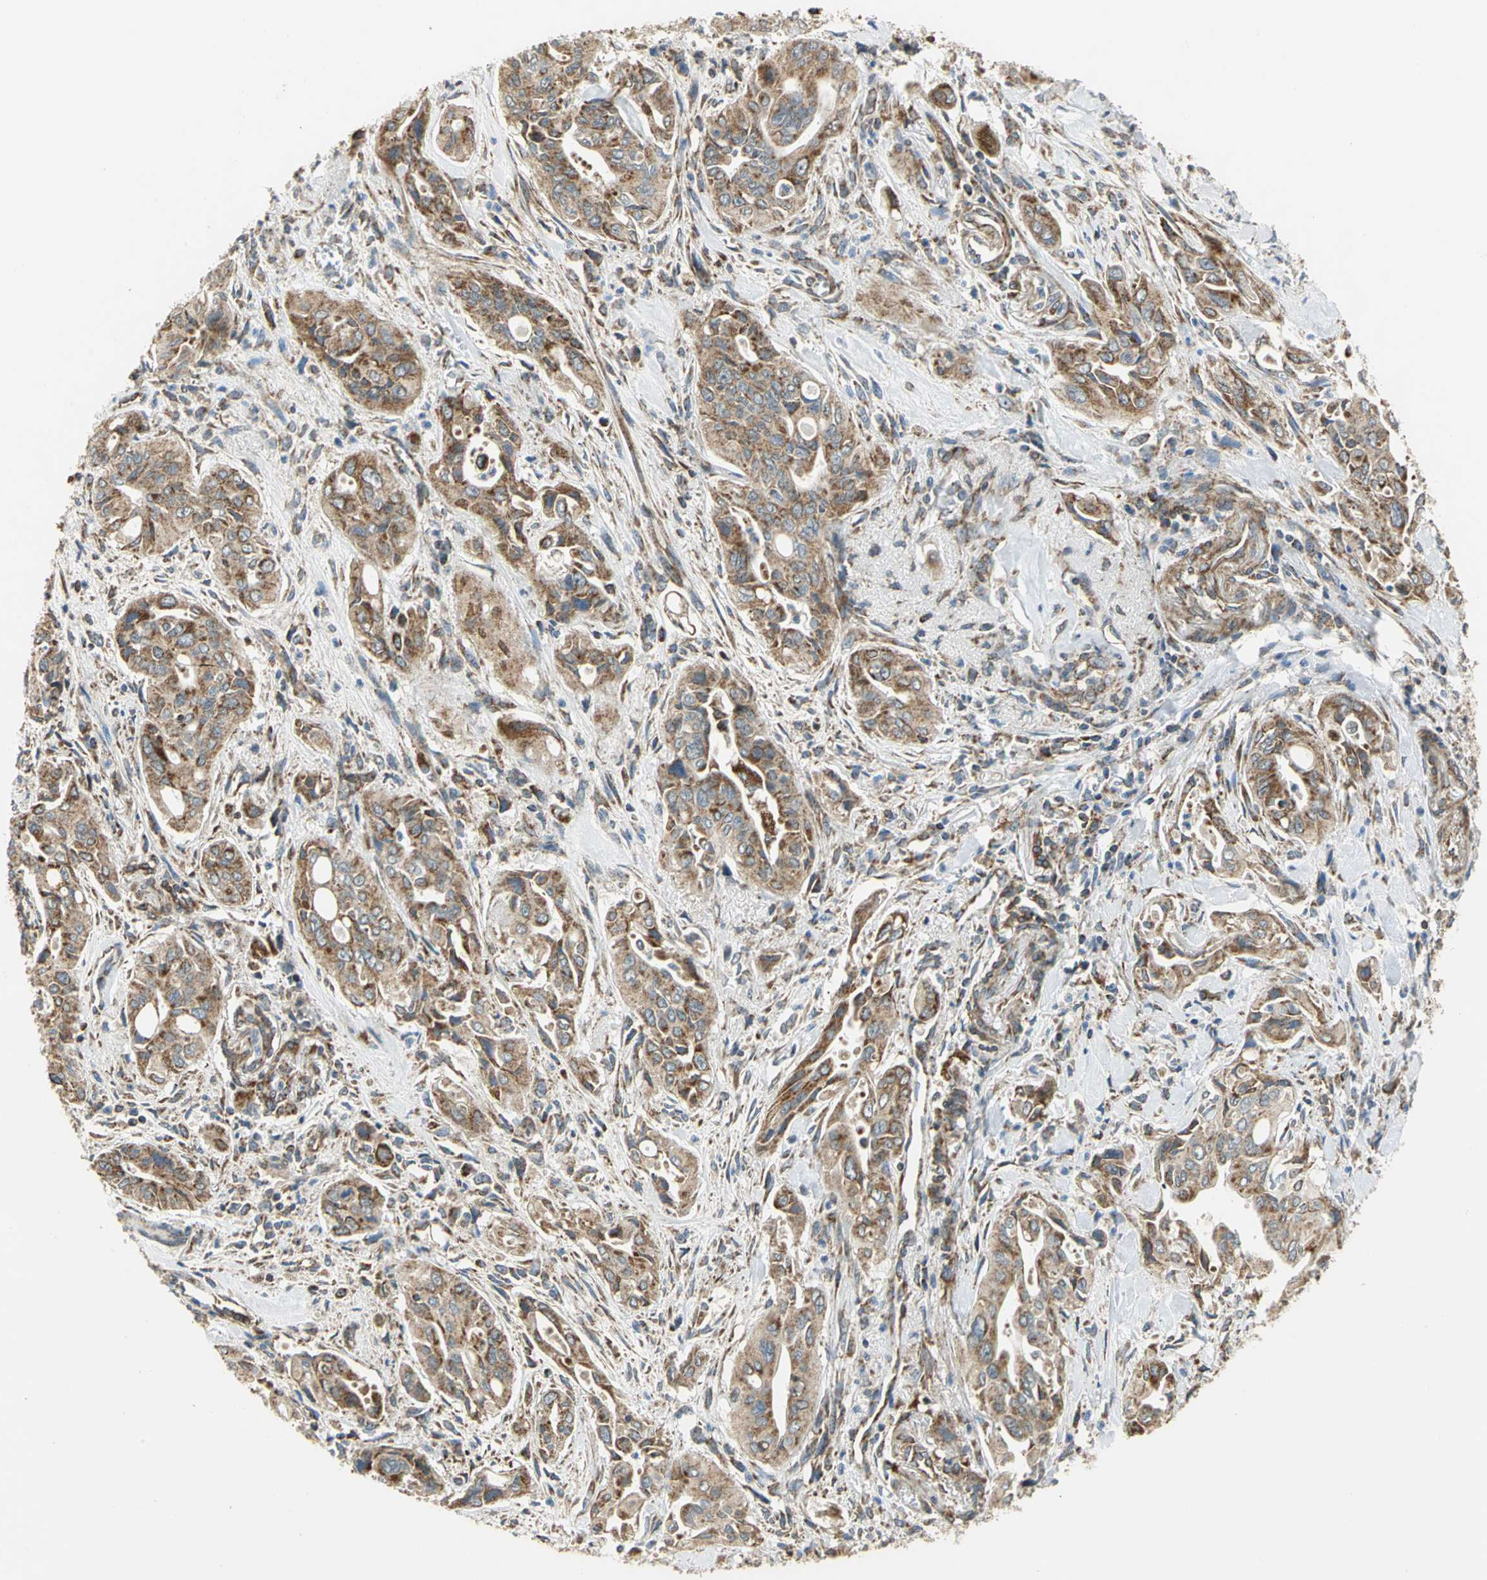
{"staining": {"intensity": "moderate", "quantity": ">75%", "location": "cytoplasmic/membranous"}, "tissue": "pancreatic cancer", "cell_type": "Tumor cells", "image_type": "cancer", "snomed": [{"axis": "morphology", "description": "Adenocarcinoma, NOS"}, {"axis": "topography", "description": "Pancreas"}], "caption": "IHC micrograph of human pancreatic adenocarcinoma stained for a protein (brown), which displays medium levels of moderate cytoplasmic/membranous positivity in about >75% of tumor cells.", "gene": "MRPS22", "patient": {"sex": "male", "age": 77}}